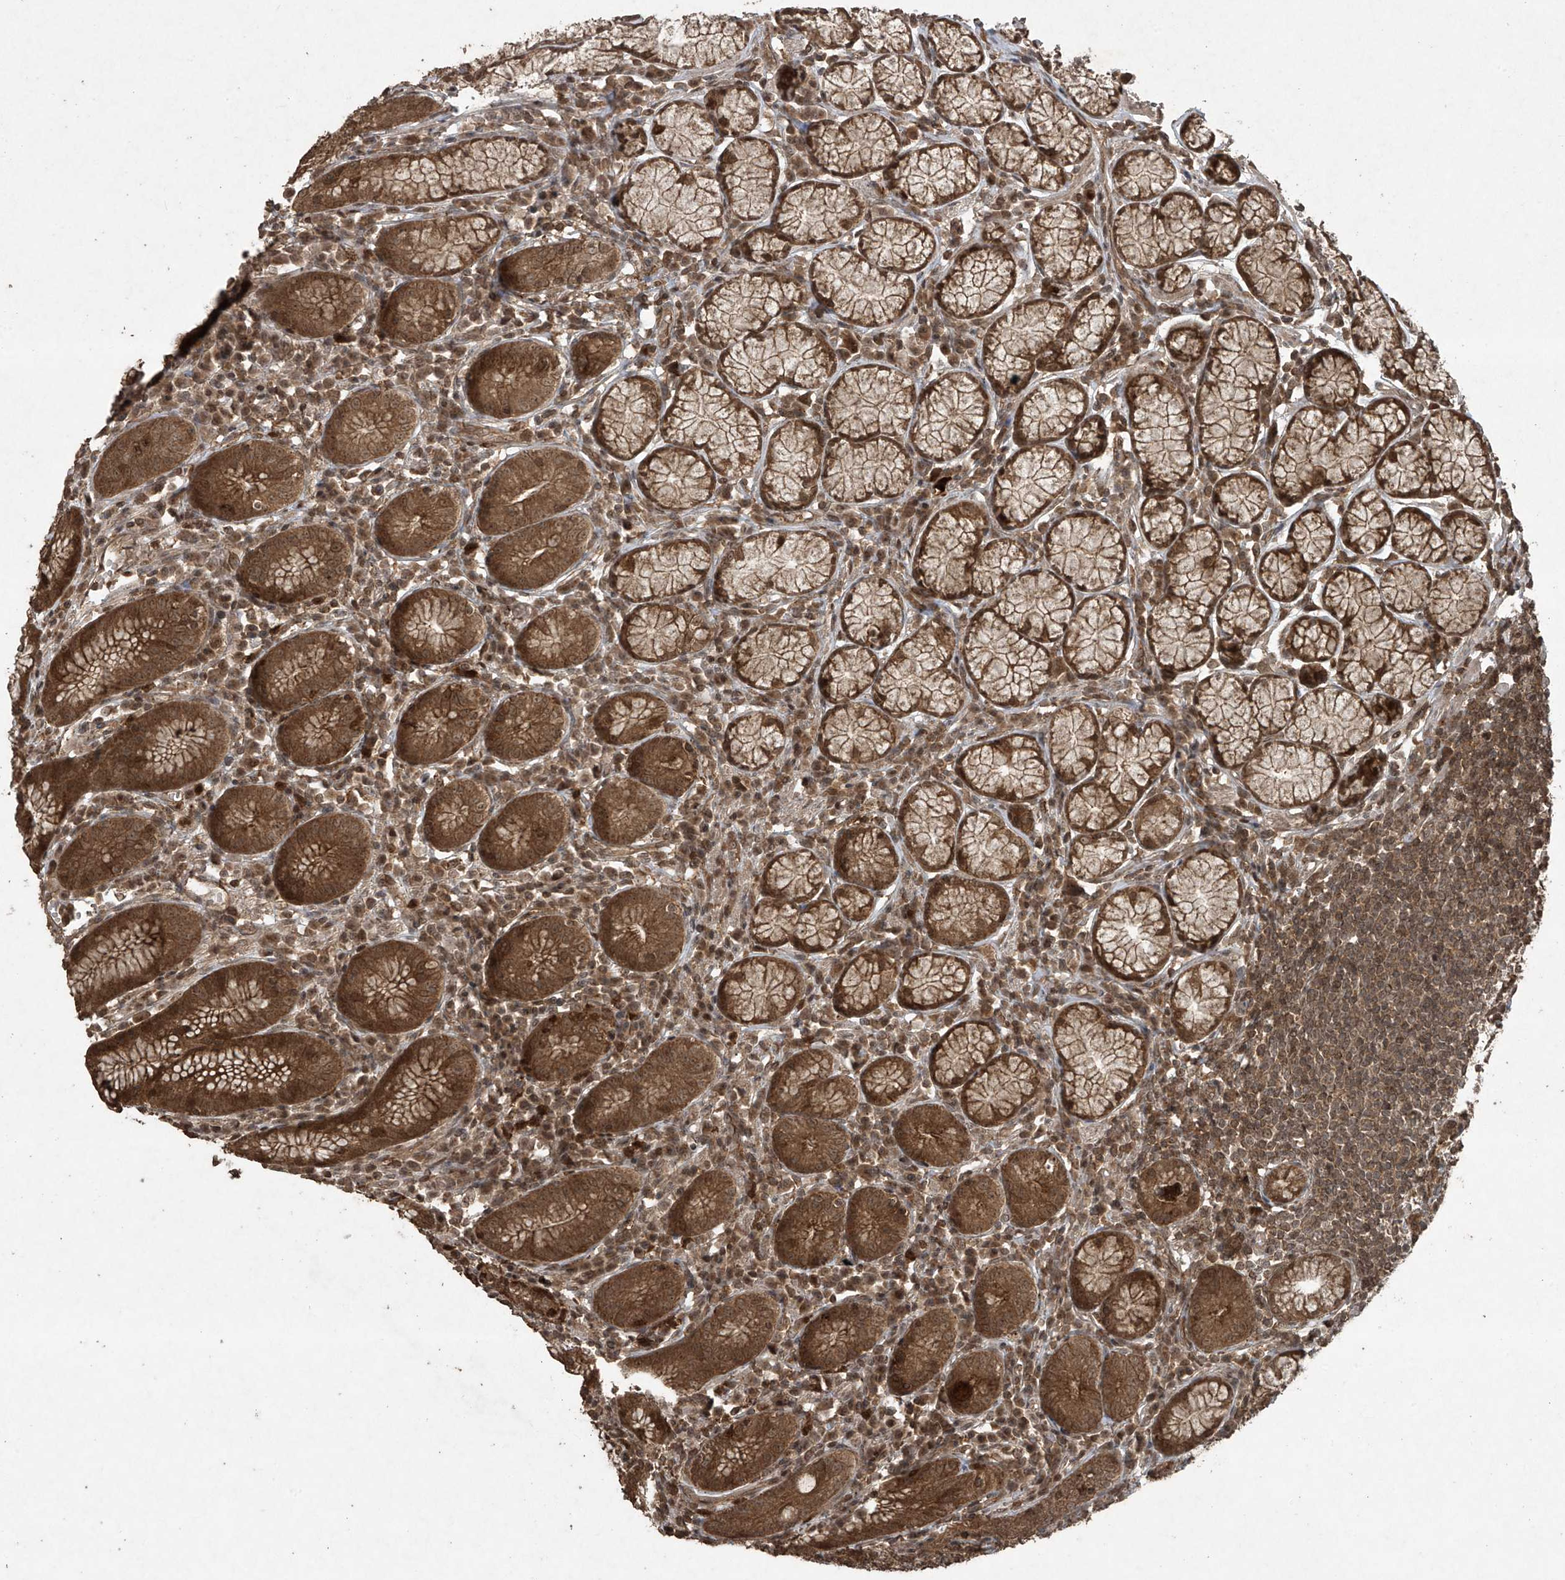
{"staining": {"intensity": "strong", "quantity": ">75%", "location": "cytoplasmic/membranous"}, "tissue": "stomach", "cell_type": "Glandular cells", "image_type": "normal", "snomed": [{"axis": "morphology", "description": "Normal tissue, NOS"}, {"axis": "topography", "description": "Stomach"}], "caption": "There is high levels of strong cytoplasmic/membranous positivity in glandular cells of benign stomach, as demonstrated by immunohistochemical staining (brown color).", "gene": "PGPEP1", "patient": {"sex": "male", "age": 55}}